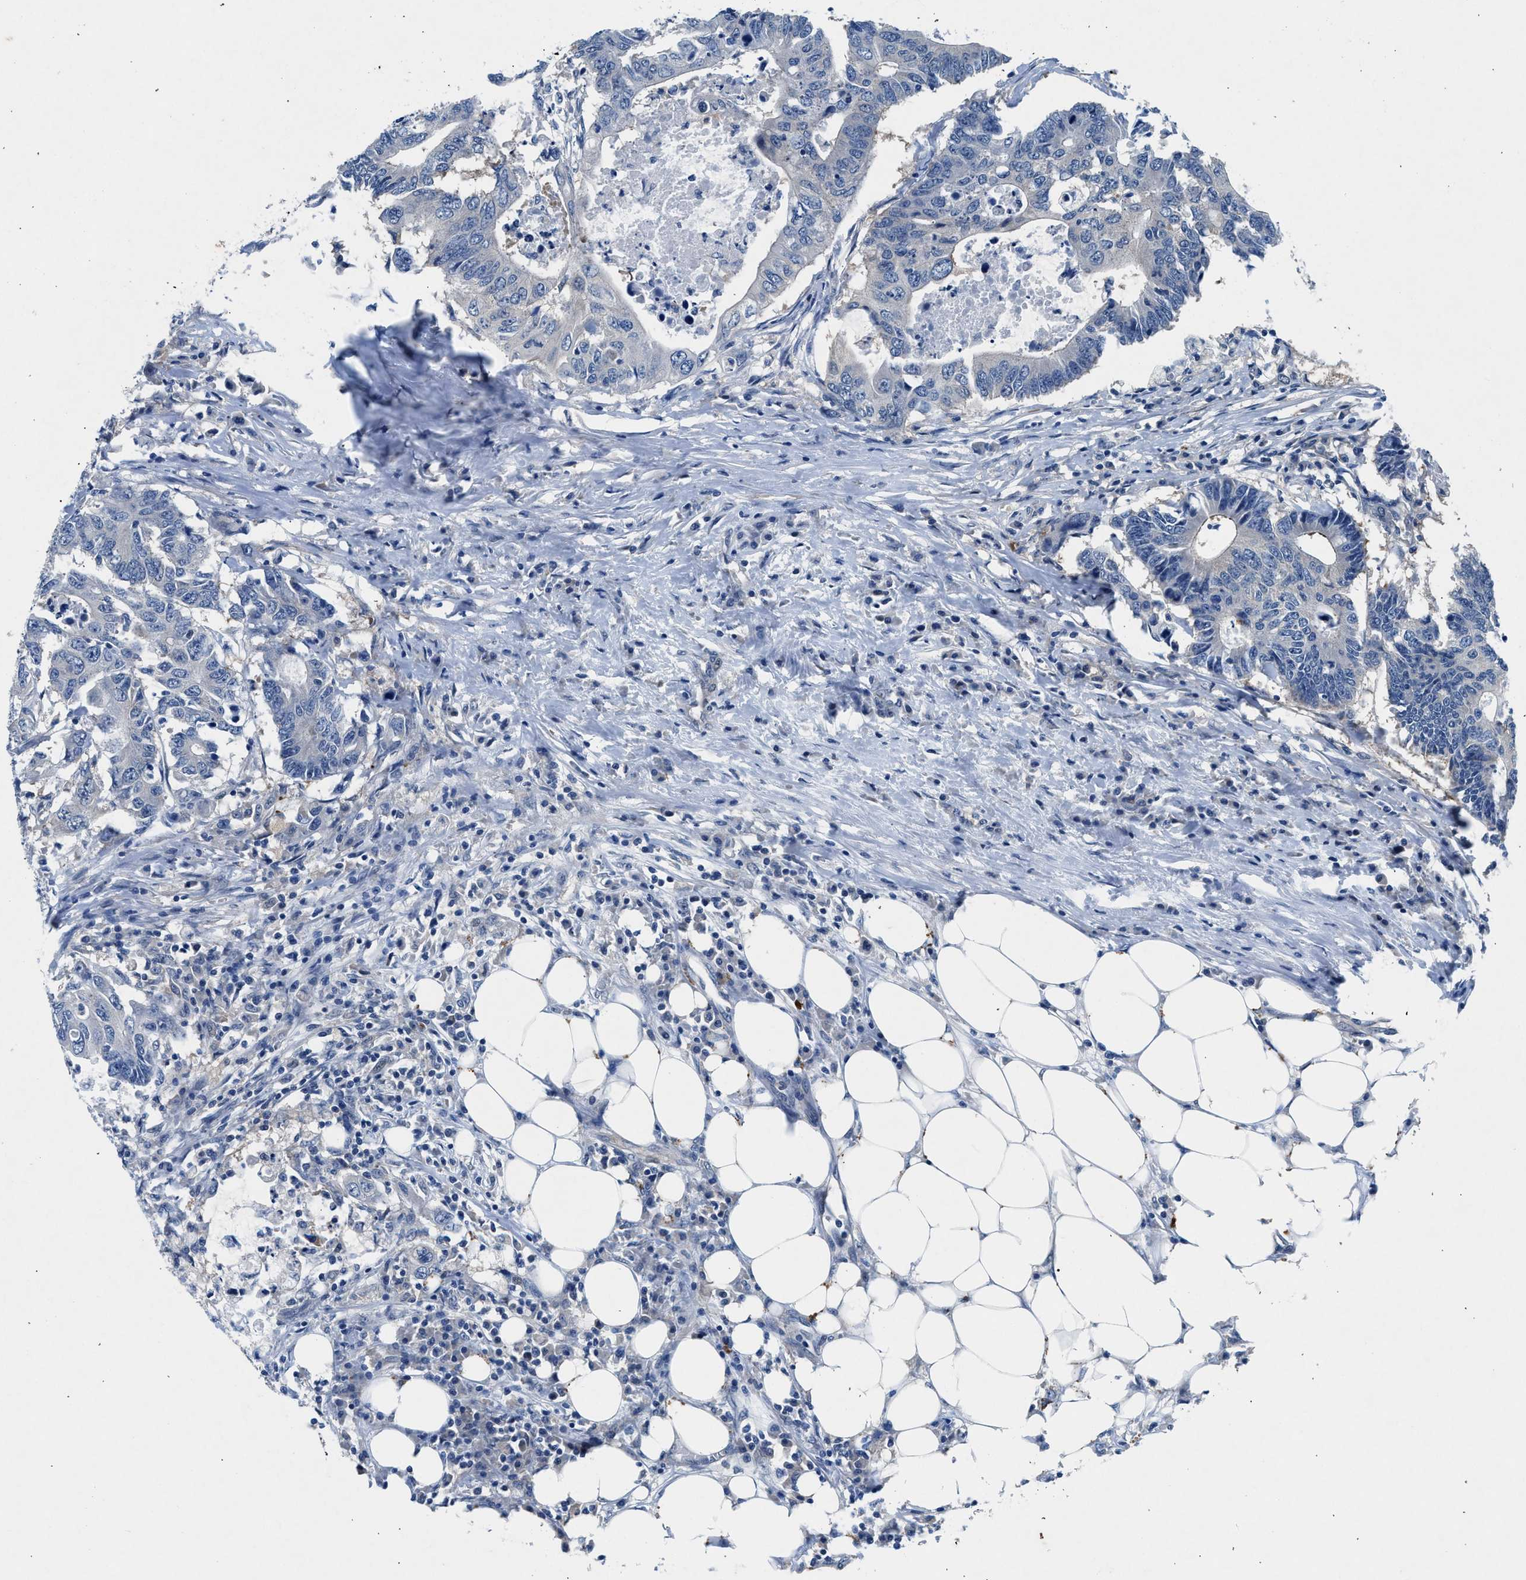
{"staining": {"intensity": "negative", "quantity": "none", "location": "none"}, "tissue": "colorectal cancer", "cell_type": "Tumor cells", "image_type": "cancer", "snomed": [{"axis": "morphology", "description": "Adenocarcinoma, NOS"}, {"axis": "topography", "description": "Colon"}], "caption": "Tumor cells show no significant expression in colorectal cancer (adenocarcinoma).", "gene": "COPS2", "patient": {"sex": "male", "age": 71}}